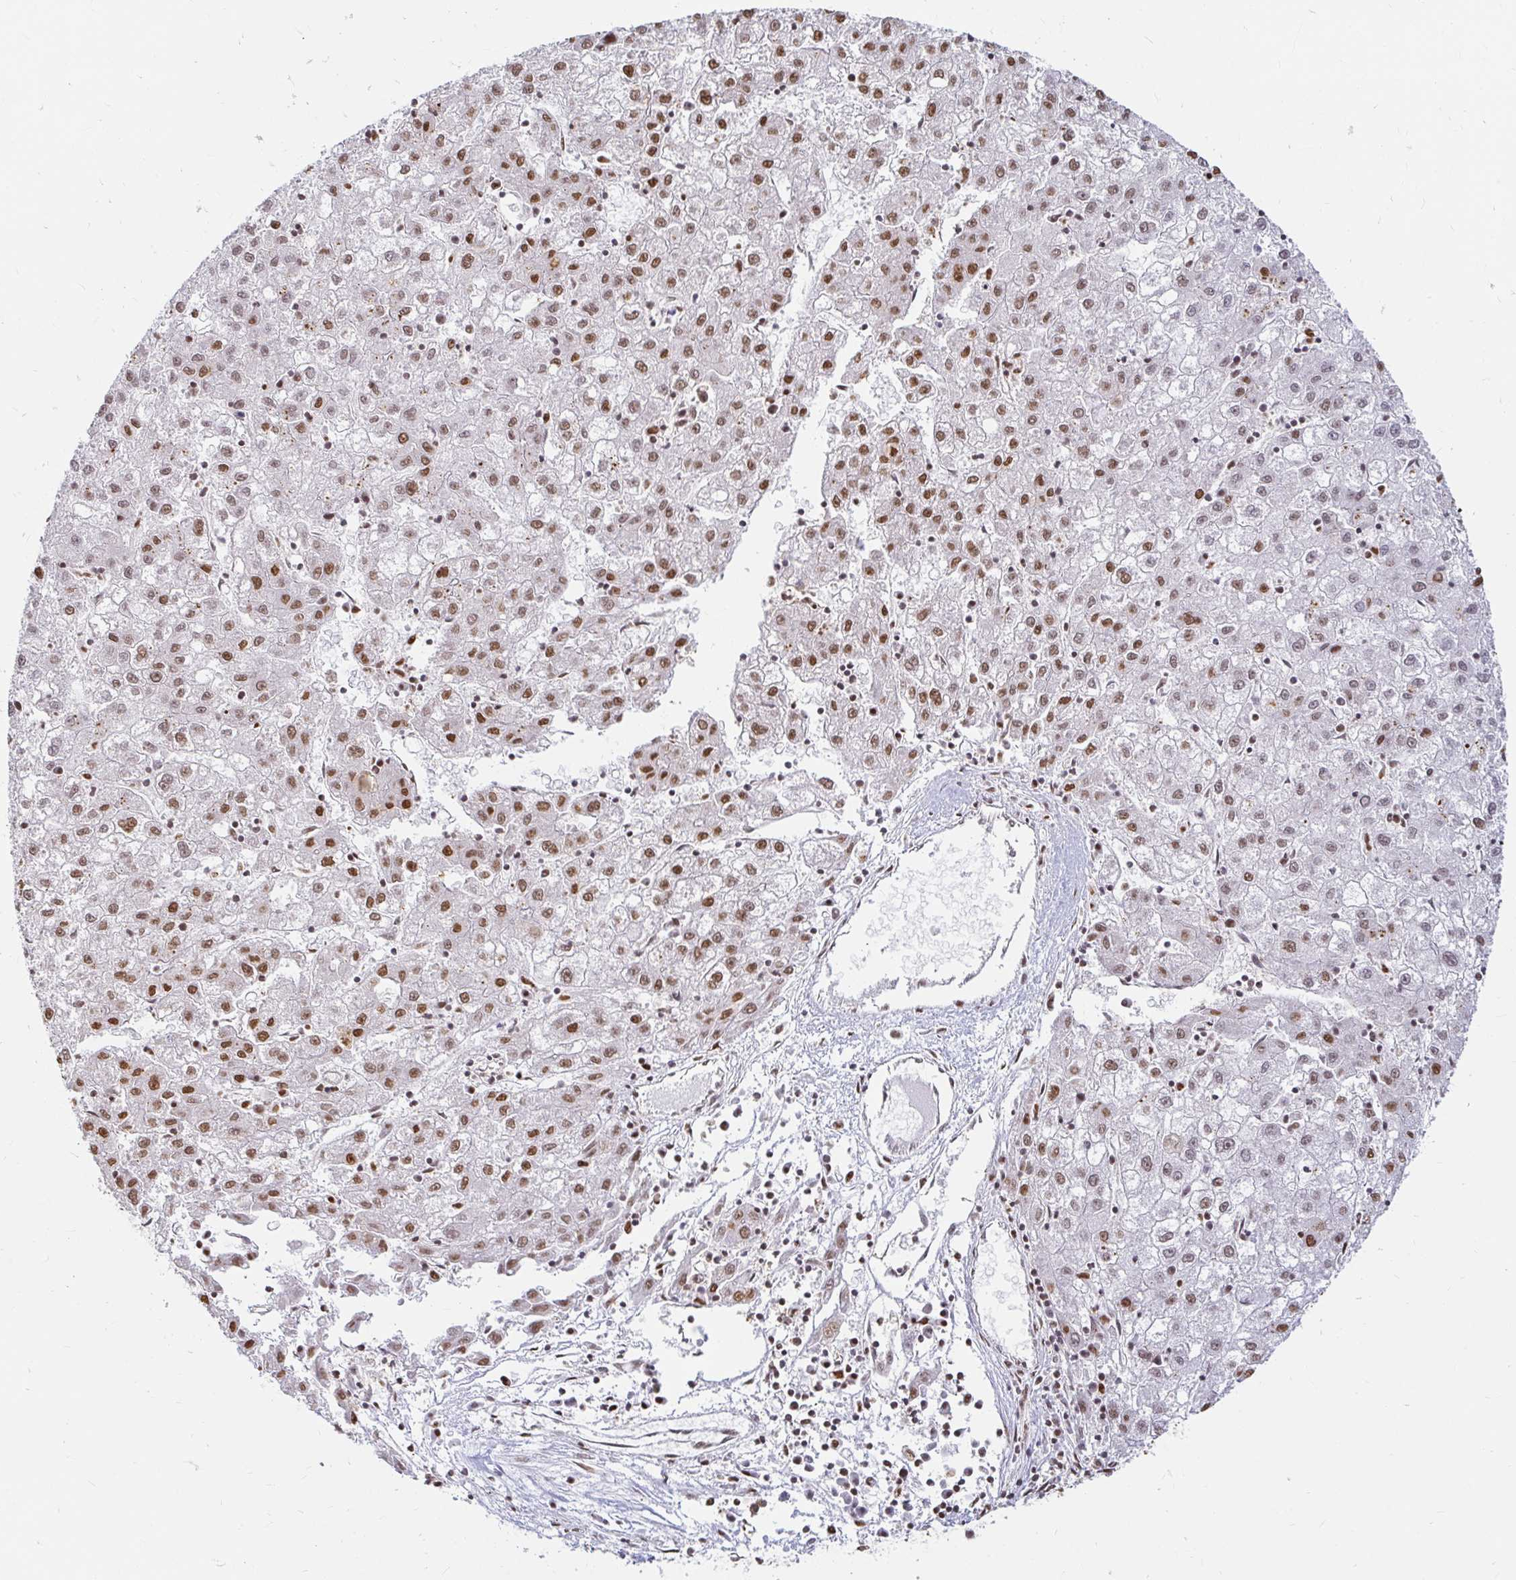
{"staining": {"intensity": "moderate", "quantity": ">75%", "location": "nuclear"}, "tissue": "liver cancer", "cell_type": "Tumor cells", "image_type": "cancer", "snomed": [{"axis": "morphology", "description": "Carcinoma, Hepatocellular, NOS"}, {"axis": "topography", "description": "Liver"}], "caption": "IHC of human hepatocellular carcinoma (liver) reveals medium levels of moderate nuclear expression in about >75% of tumor cells.", "gene": "HNRNPU", "patient": {"sex": "male", "age": 72}}